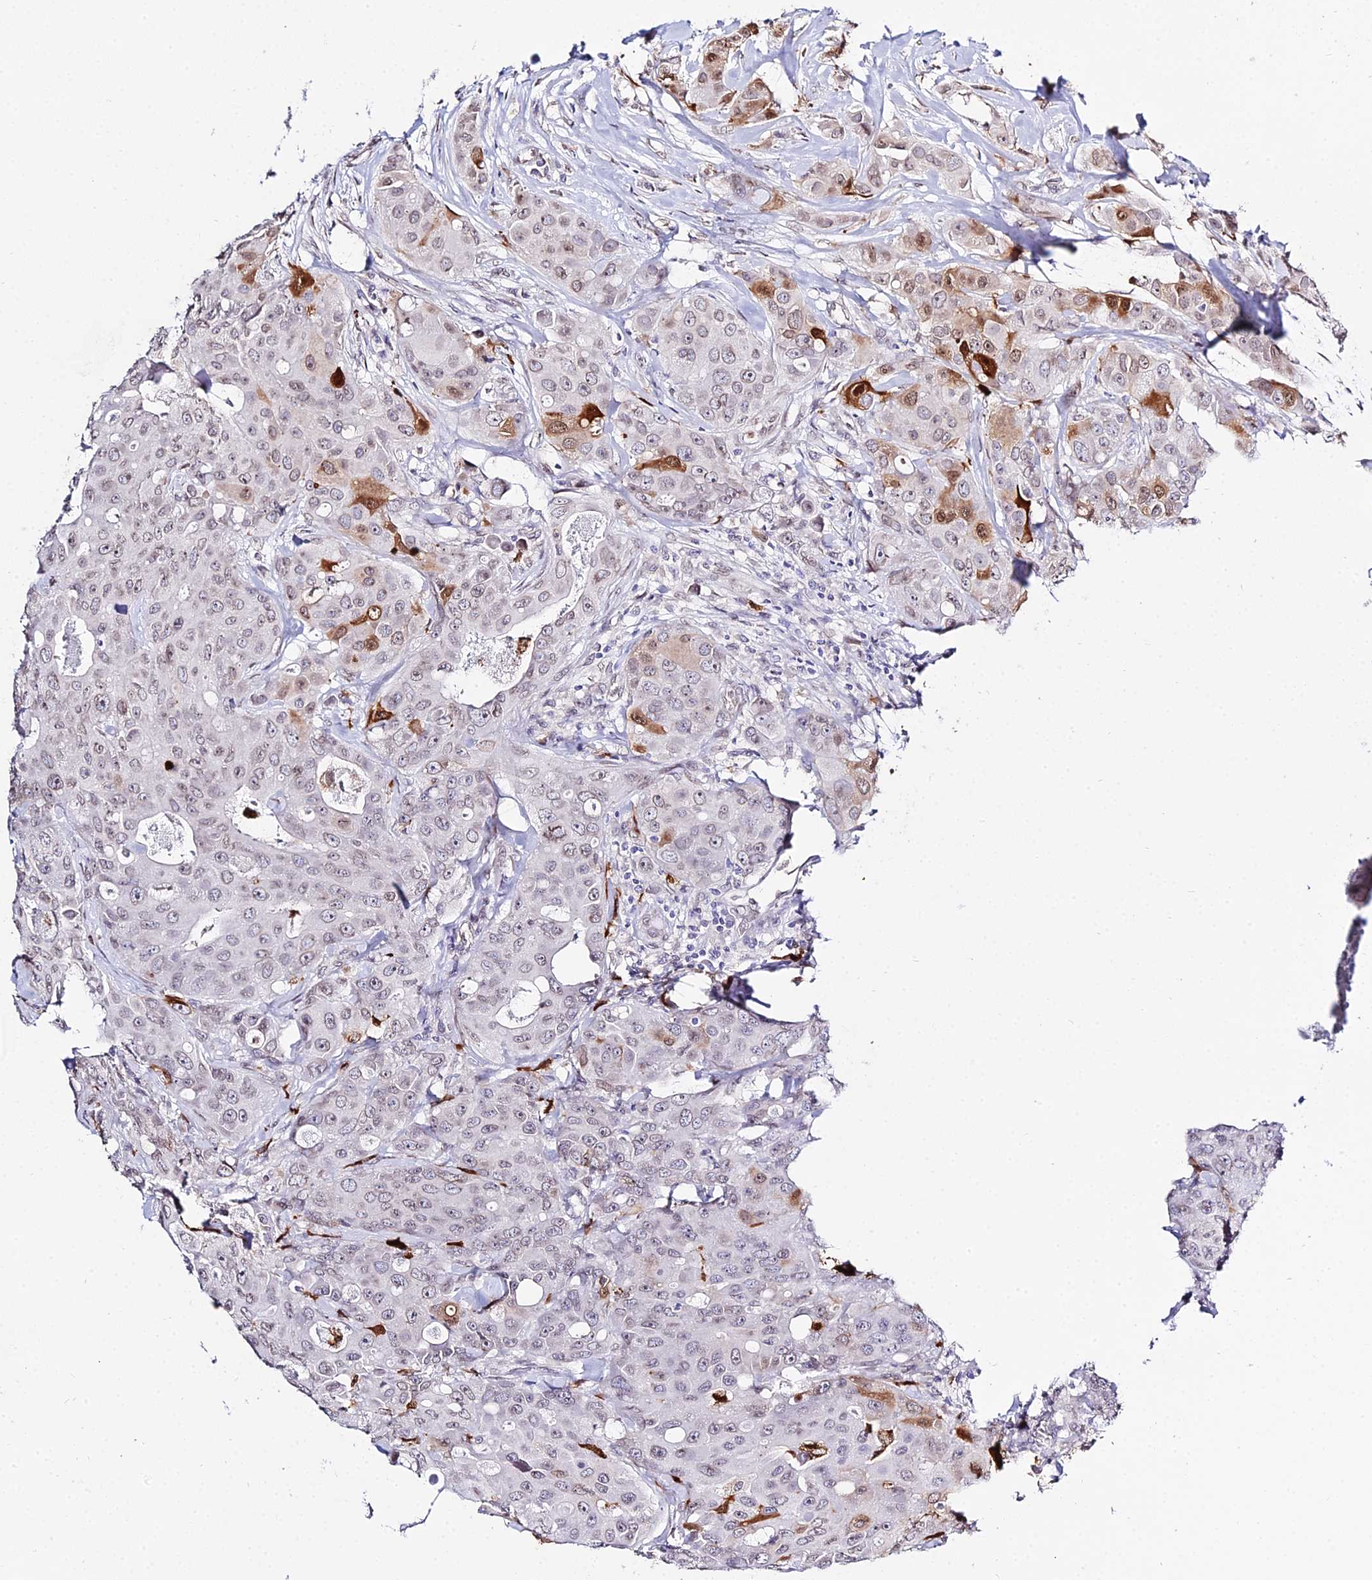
{"staining": {"intensity": "moderate", "quantity": "<25%", "location": "cytoplasmic/membranous,nuclear"}, "tissue": "breast cancer", "cell_type": "Tumor cells", "image_type": "cancer", "snomed": [{"axis": "morphology", "description": "Duct carcinoma"}, {"axis": "topography", "description": "Breast"}], "caption": "Protein positivity by immunohistochemistry (IHC) shows moderate cytoplasmic/membranous and nuclear expression in about <25% of tumor cells in infiltrating ductal carcinoma (breast).", "gene": "MCM10", "patient": {"sex": "female", "age": 43}}